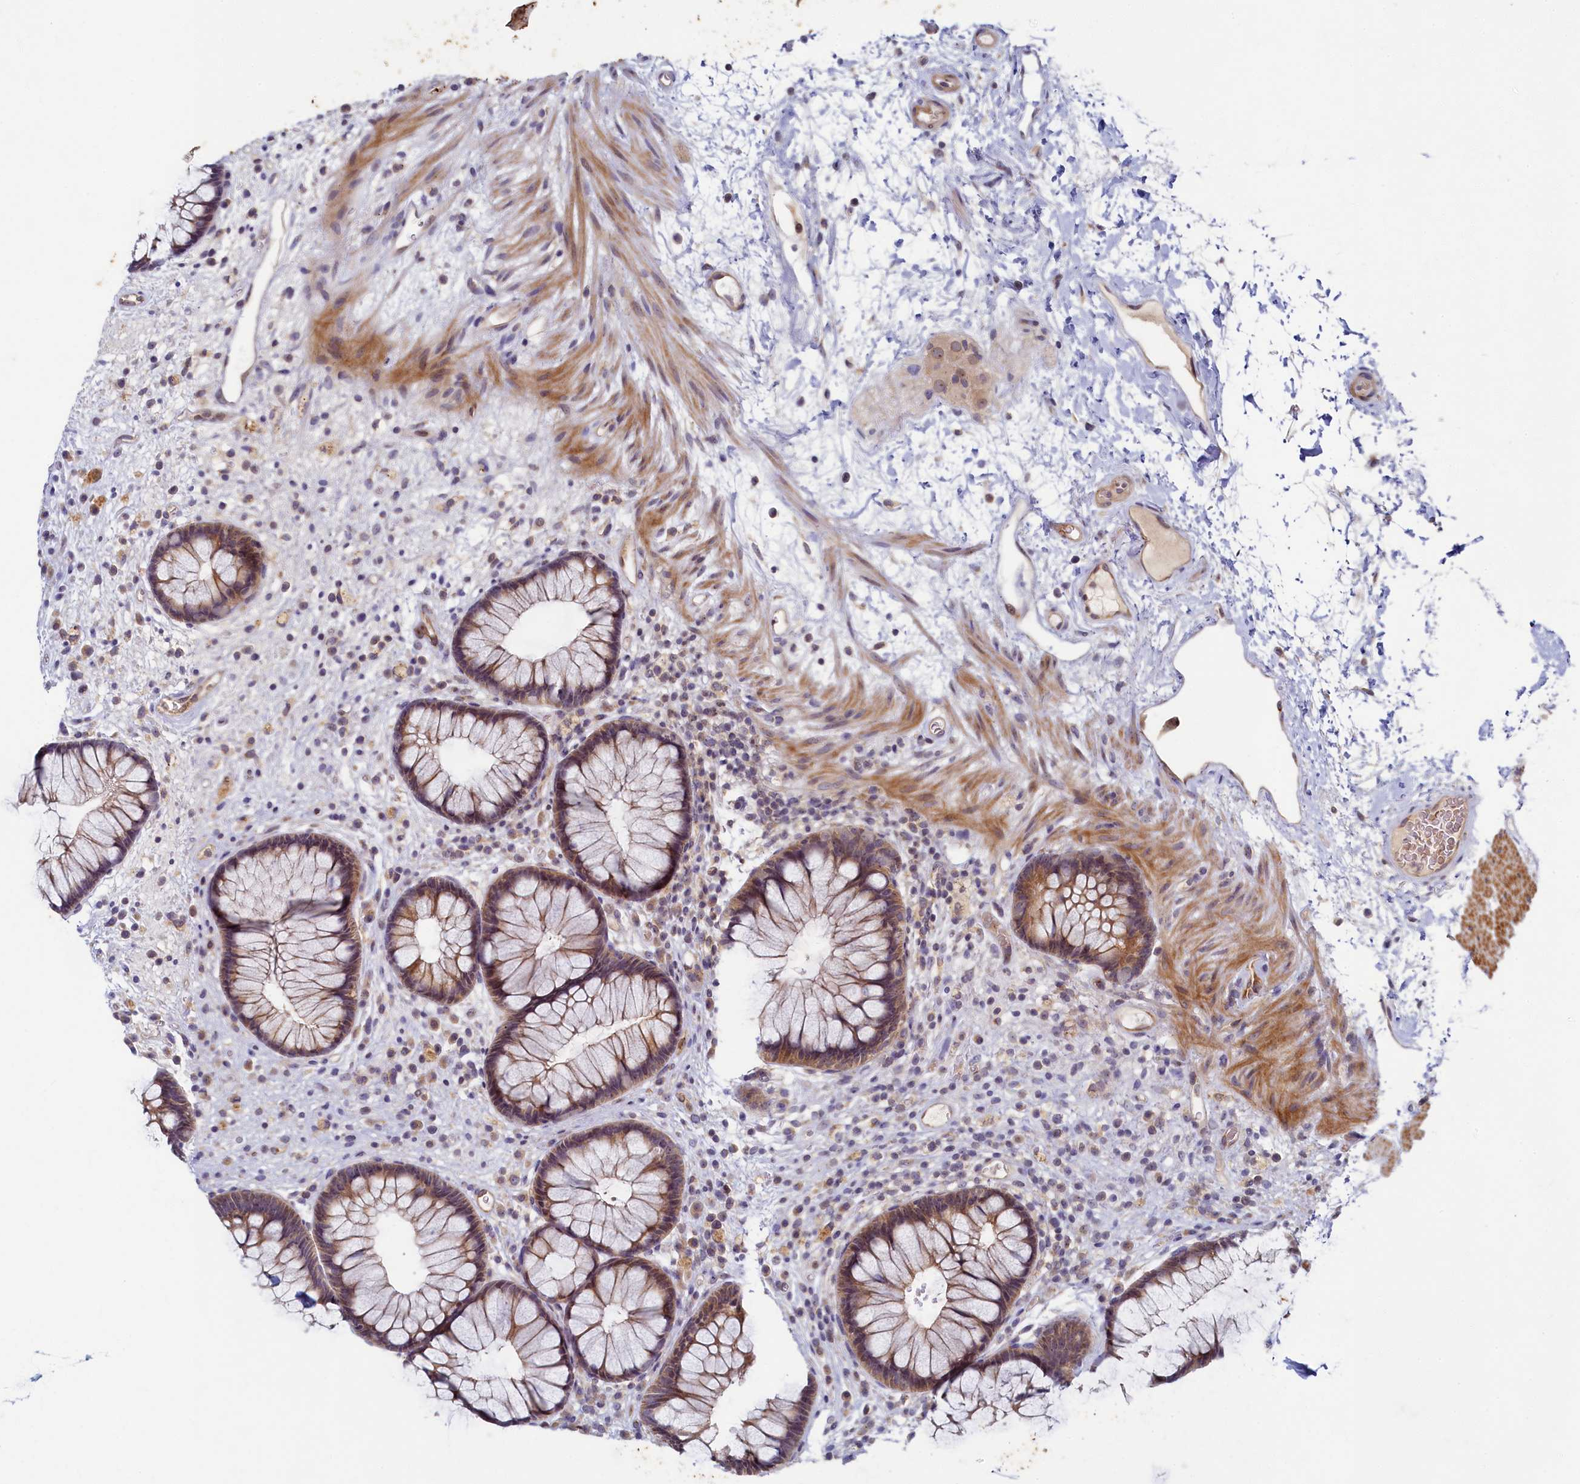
{"staining": {"intensity": "moderate", "quantity": ">75%", "location": "cytoplasmic/membranous"}, "tissue": "rectum", "cell_type": "Glandular cells", "image_type": "normal", "snomed": [{"axis": "morphology", "description": "Normal tissue, NOS"}, {"axis": "topography", "description": "Rectum"}], "caption": "A high-resolution histopathology image shows IHC staining of normal rectum, which demonstrates moderate cytoplasmic/membranous expression in approximately >75% of glandular cells.", "gene": "CEP20", "patient": {"sex": "male", "age": 51}}